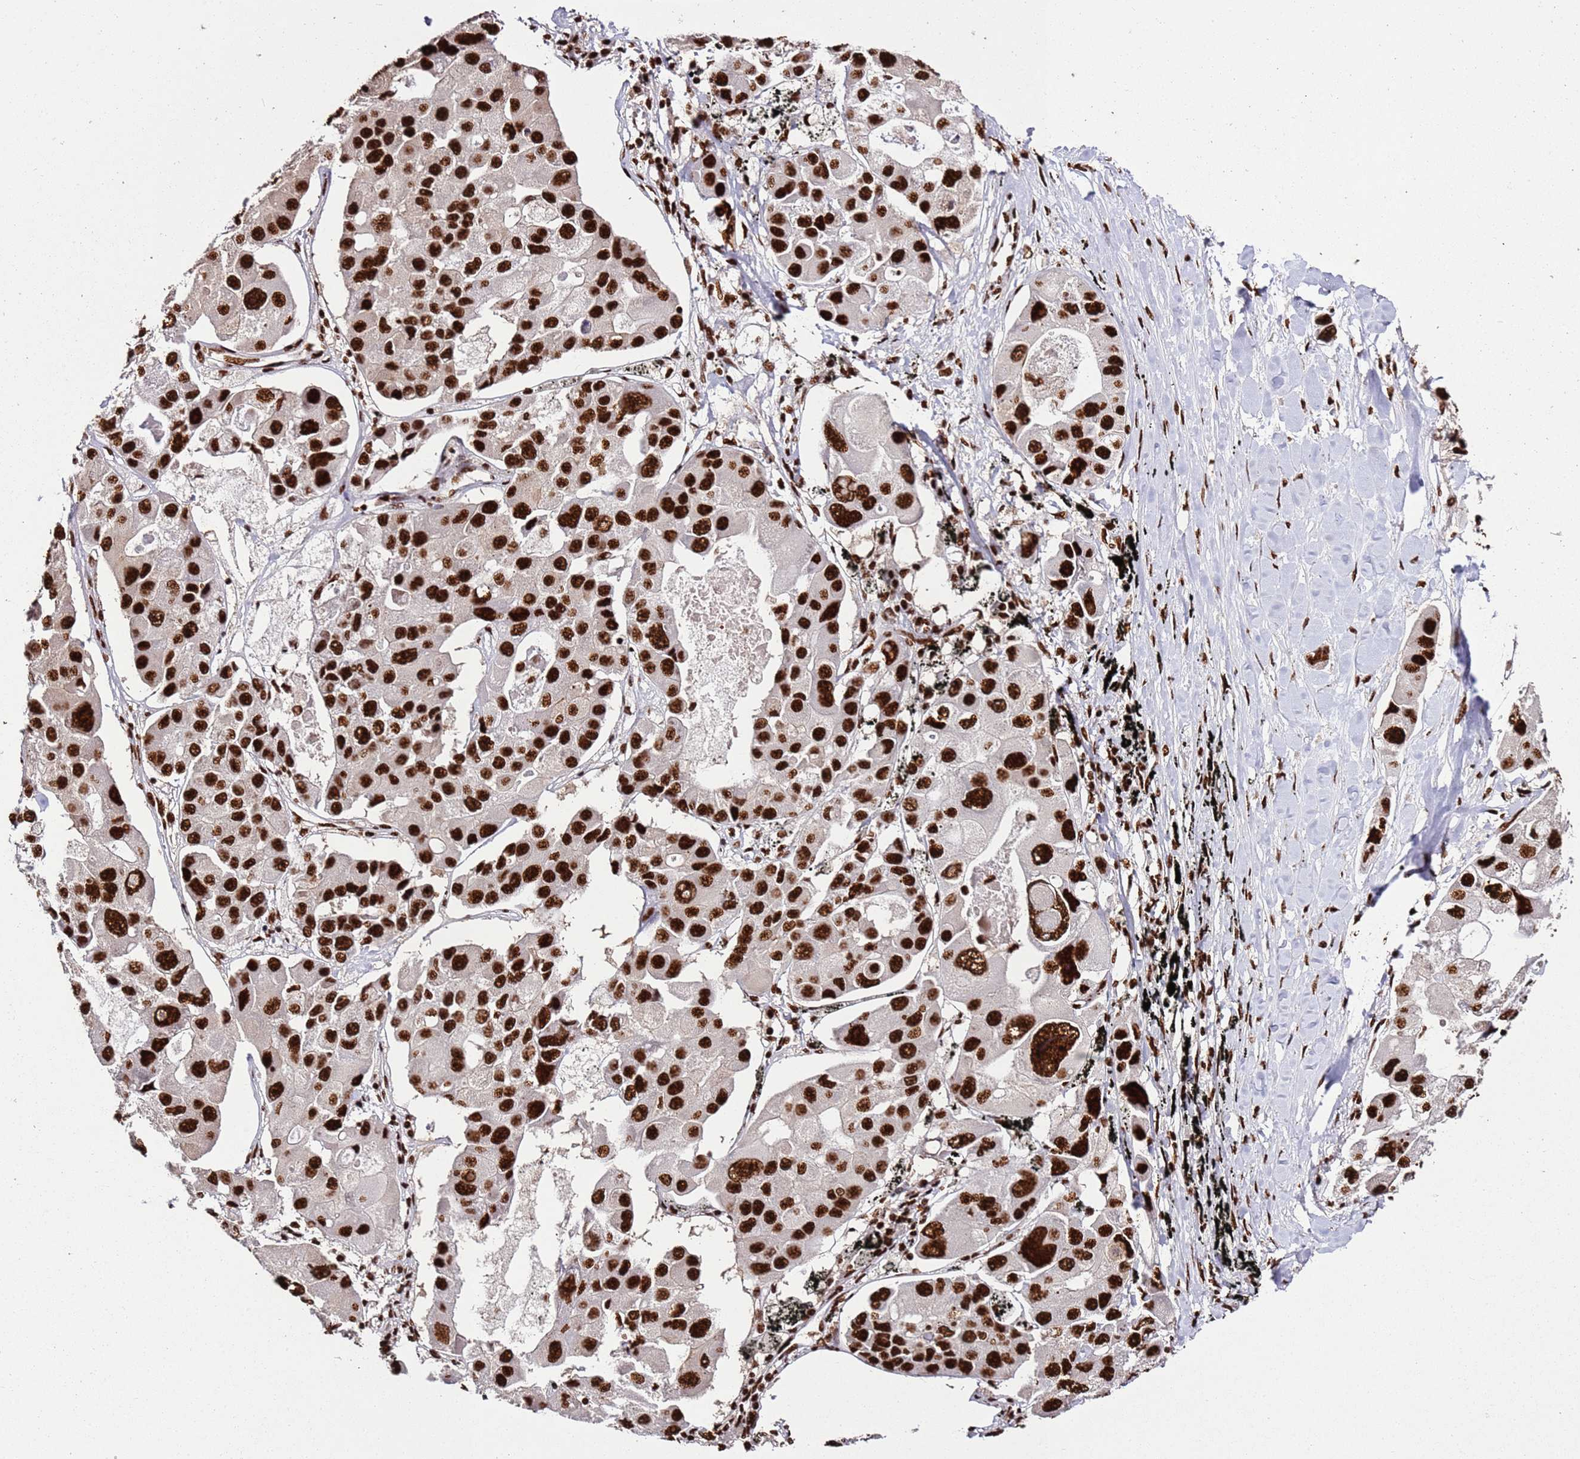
{"staining": {"intensity": "strong", "quantity": ">75%", "location": "nuclear"}, "tissue": "lung cancer", "cell_type": "Tumor cells", "image_type": "cancer", "snomed": [{"axis": "morphology", "description": "Adenocarcinoma, NOS"}, {"axis": "topography", "description": "Lung"}], "caption": "This photomicrograph displays immunohistochemistry (IHC) staining of lung cancer (adenocarcinoma), with high strong nuclear staining in about >75% of tumor cells.", "gene": "C6orf226", "patient": {"sex": "female", "age": 54}}